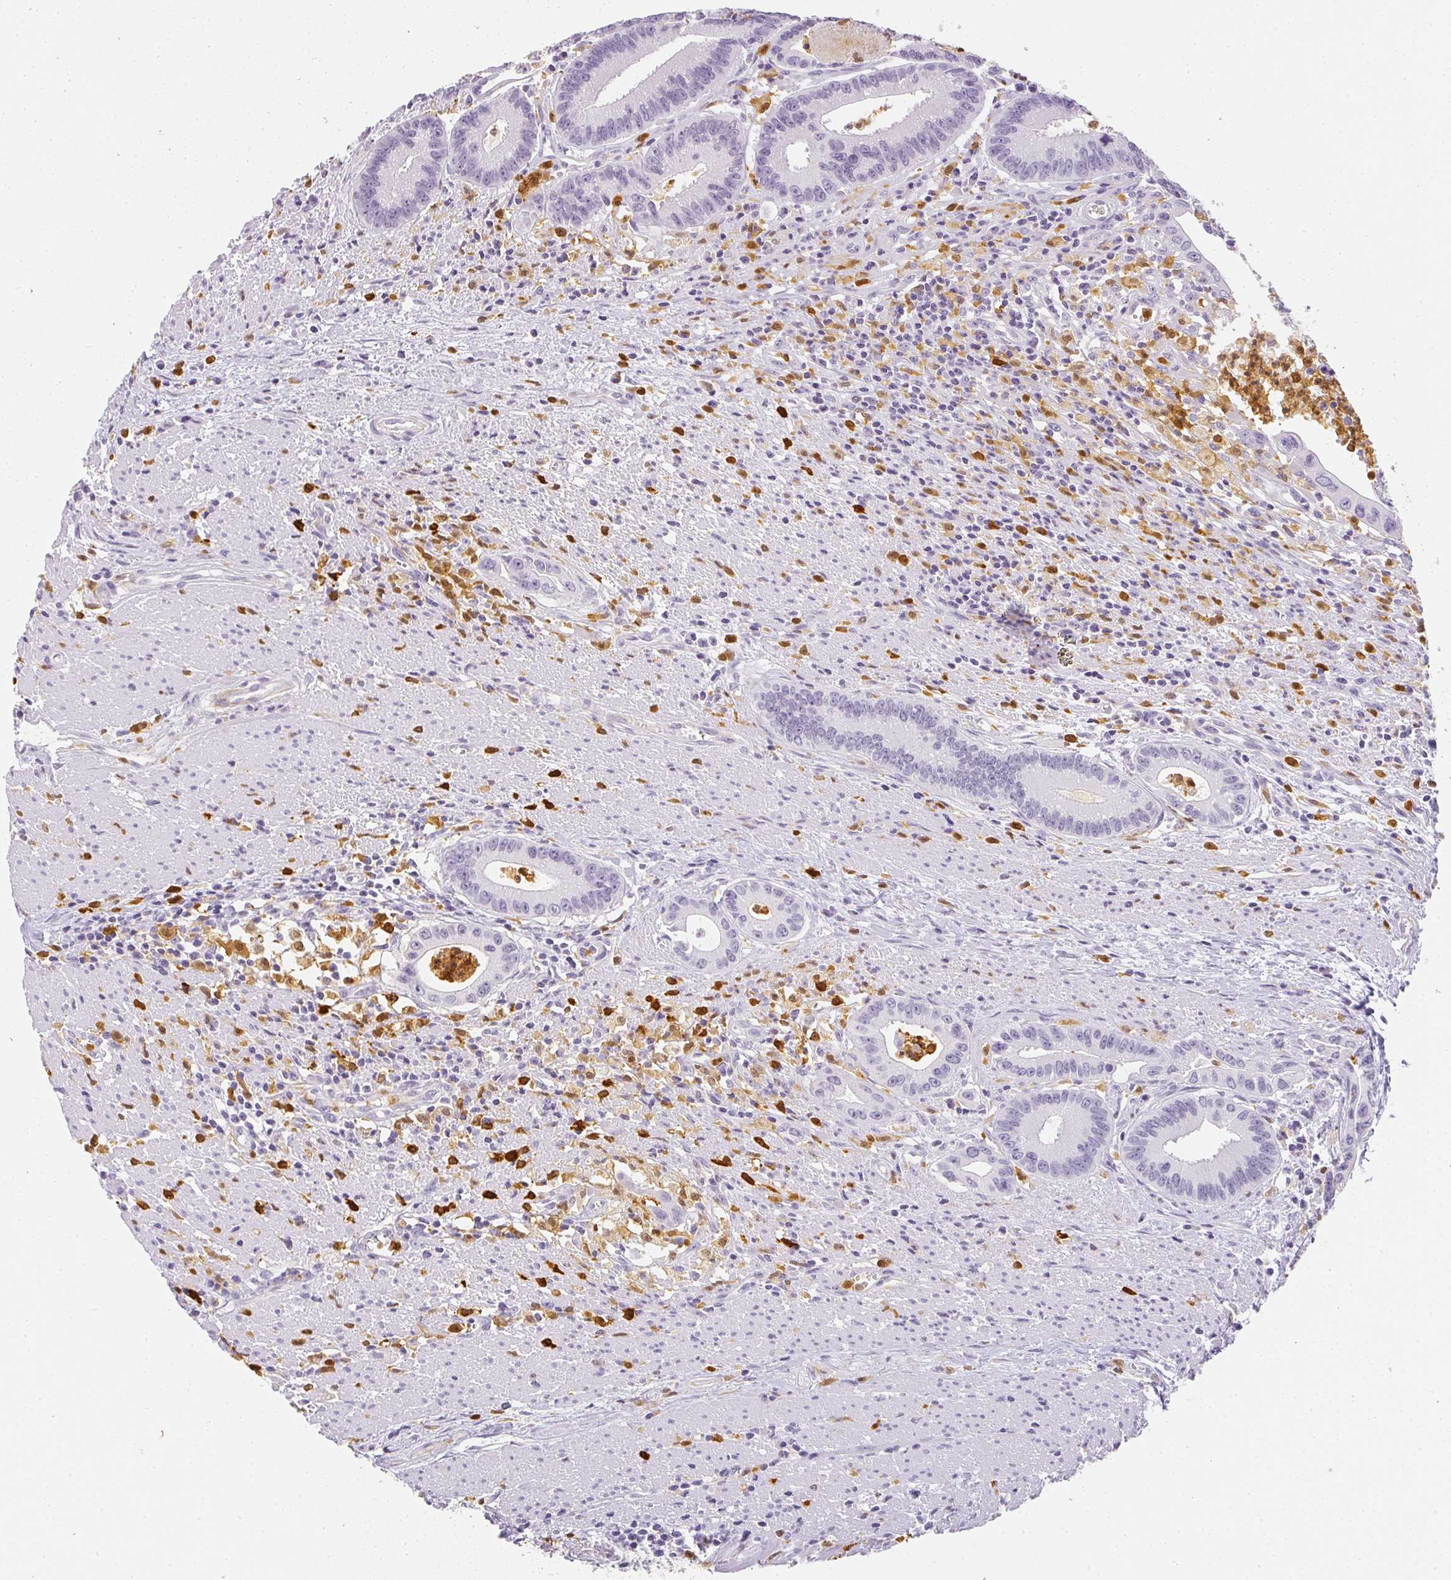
{"staining": {"intensity": "negative", "quantity": "none", "location": "none"}, "tissue": "colorectal cancer", "cell_type": "Tumor cells", "image_type": "cancer", "snomed": [{"axis": "morphology", "description": "Adenocarcinoma, NOS"}, {"axis": "topography", "description": "Rectum"}], "caption": "This is an immunohistochemistry micrograph of human adenocarcinoma (colorectal). There is no positivity in tumor cells.", "gene": "HK3", "patient": {"sex": "female", "age": 81}}